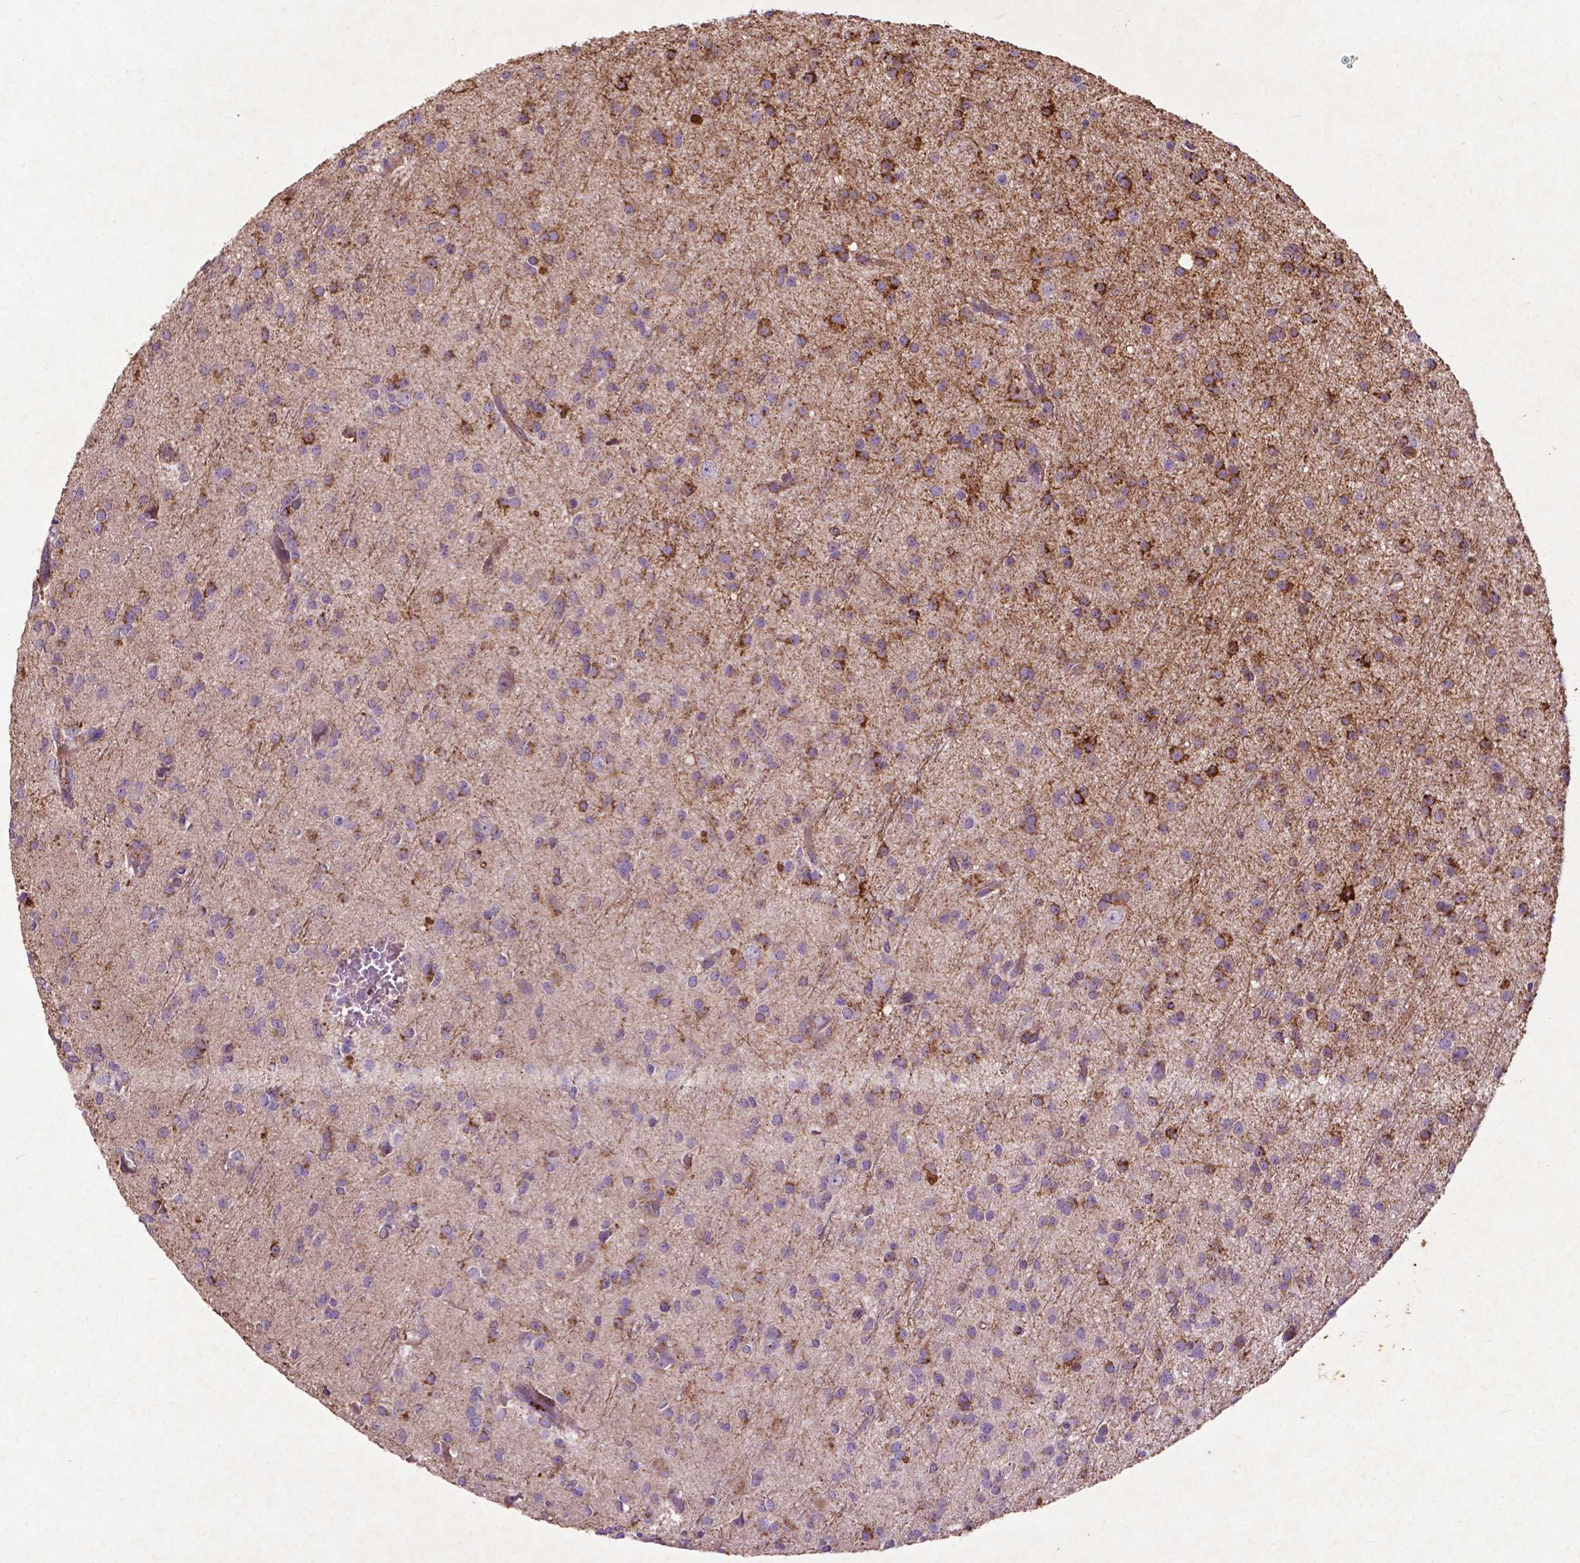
{"staining": {"intensity": "strong", "quantity": "<25%", "location": "cytoplasmic/membranous"}, "tissue": "glioma", "cell_type": "Tumor cells", "image_type": "cancer", "snomed": [{"axis": "morphology", "description": "Glioma, malignant, Low grade"}, {"axis": "topography", "description": "Brain"}], "caption": "Immunohistochemistry image of low-grade glioma (malignant) stained for a protein (brown), which reveals medium levels of strong cytoplasmic/membranous staining in about <25% of tumor cells.", "gene": "THEGL", "patient": {"sex": "male", "age": 27}}